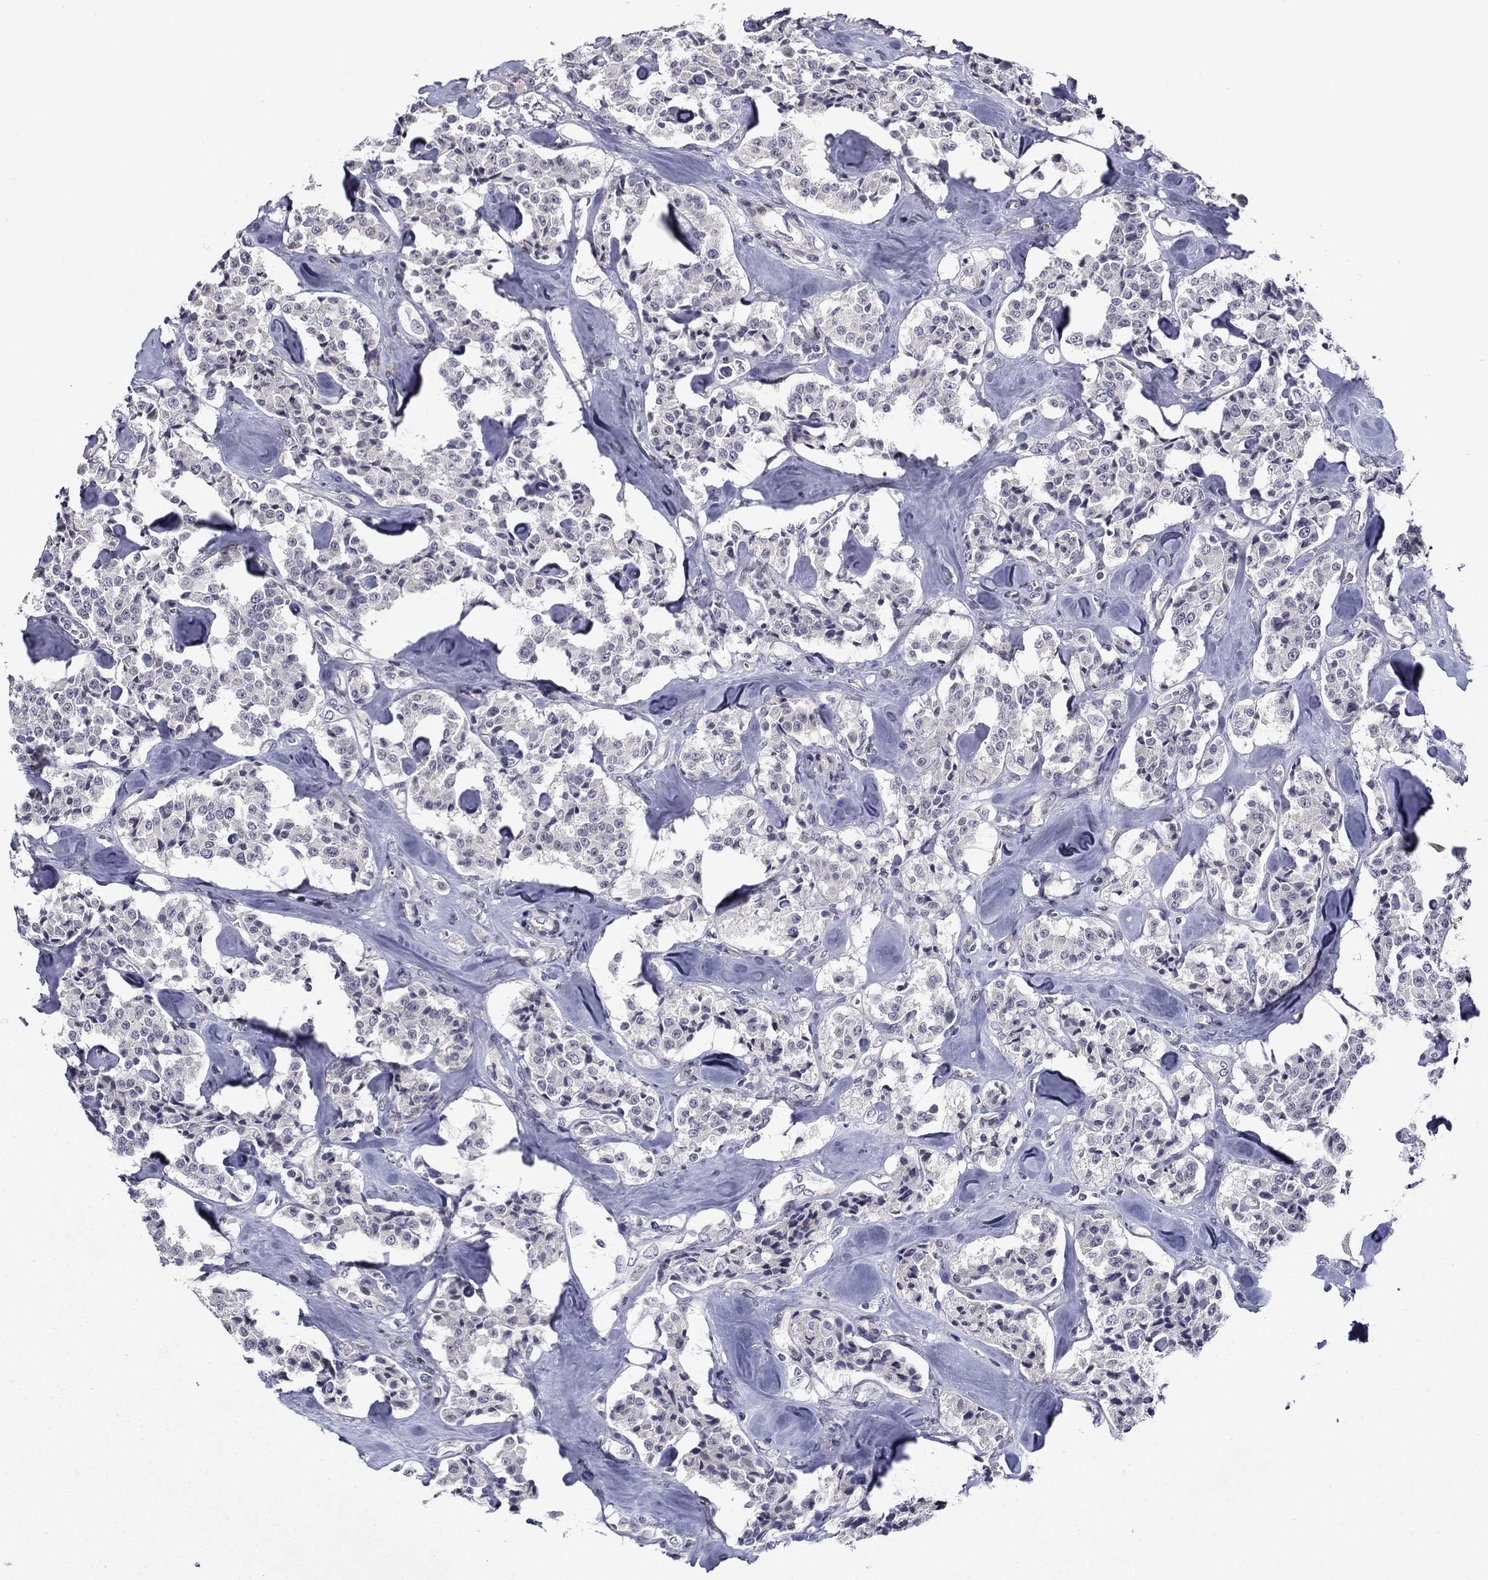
{"staining": {"intensity": "negative", "quantity": "none", "location": "none"}, "tissue": "carcinoid", "cell_type": "Tumor cells", "image_type": "cancer", "snomed": [{"axis": "morphology", "description": "Carcinoid, malignant, NOS"}, {"axis": "topography", "description": "Pancreas"}], "caption": "Malignant carcinoid stained for a protein using immunohistochemistry demonstrates no positivity tumor cells.", "gene": "B3GAT1", "patient": {"sex": "male", "age": 41}}